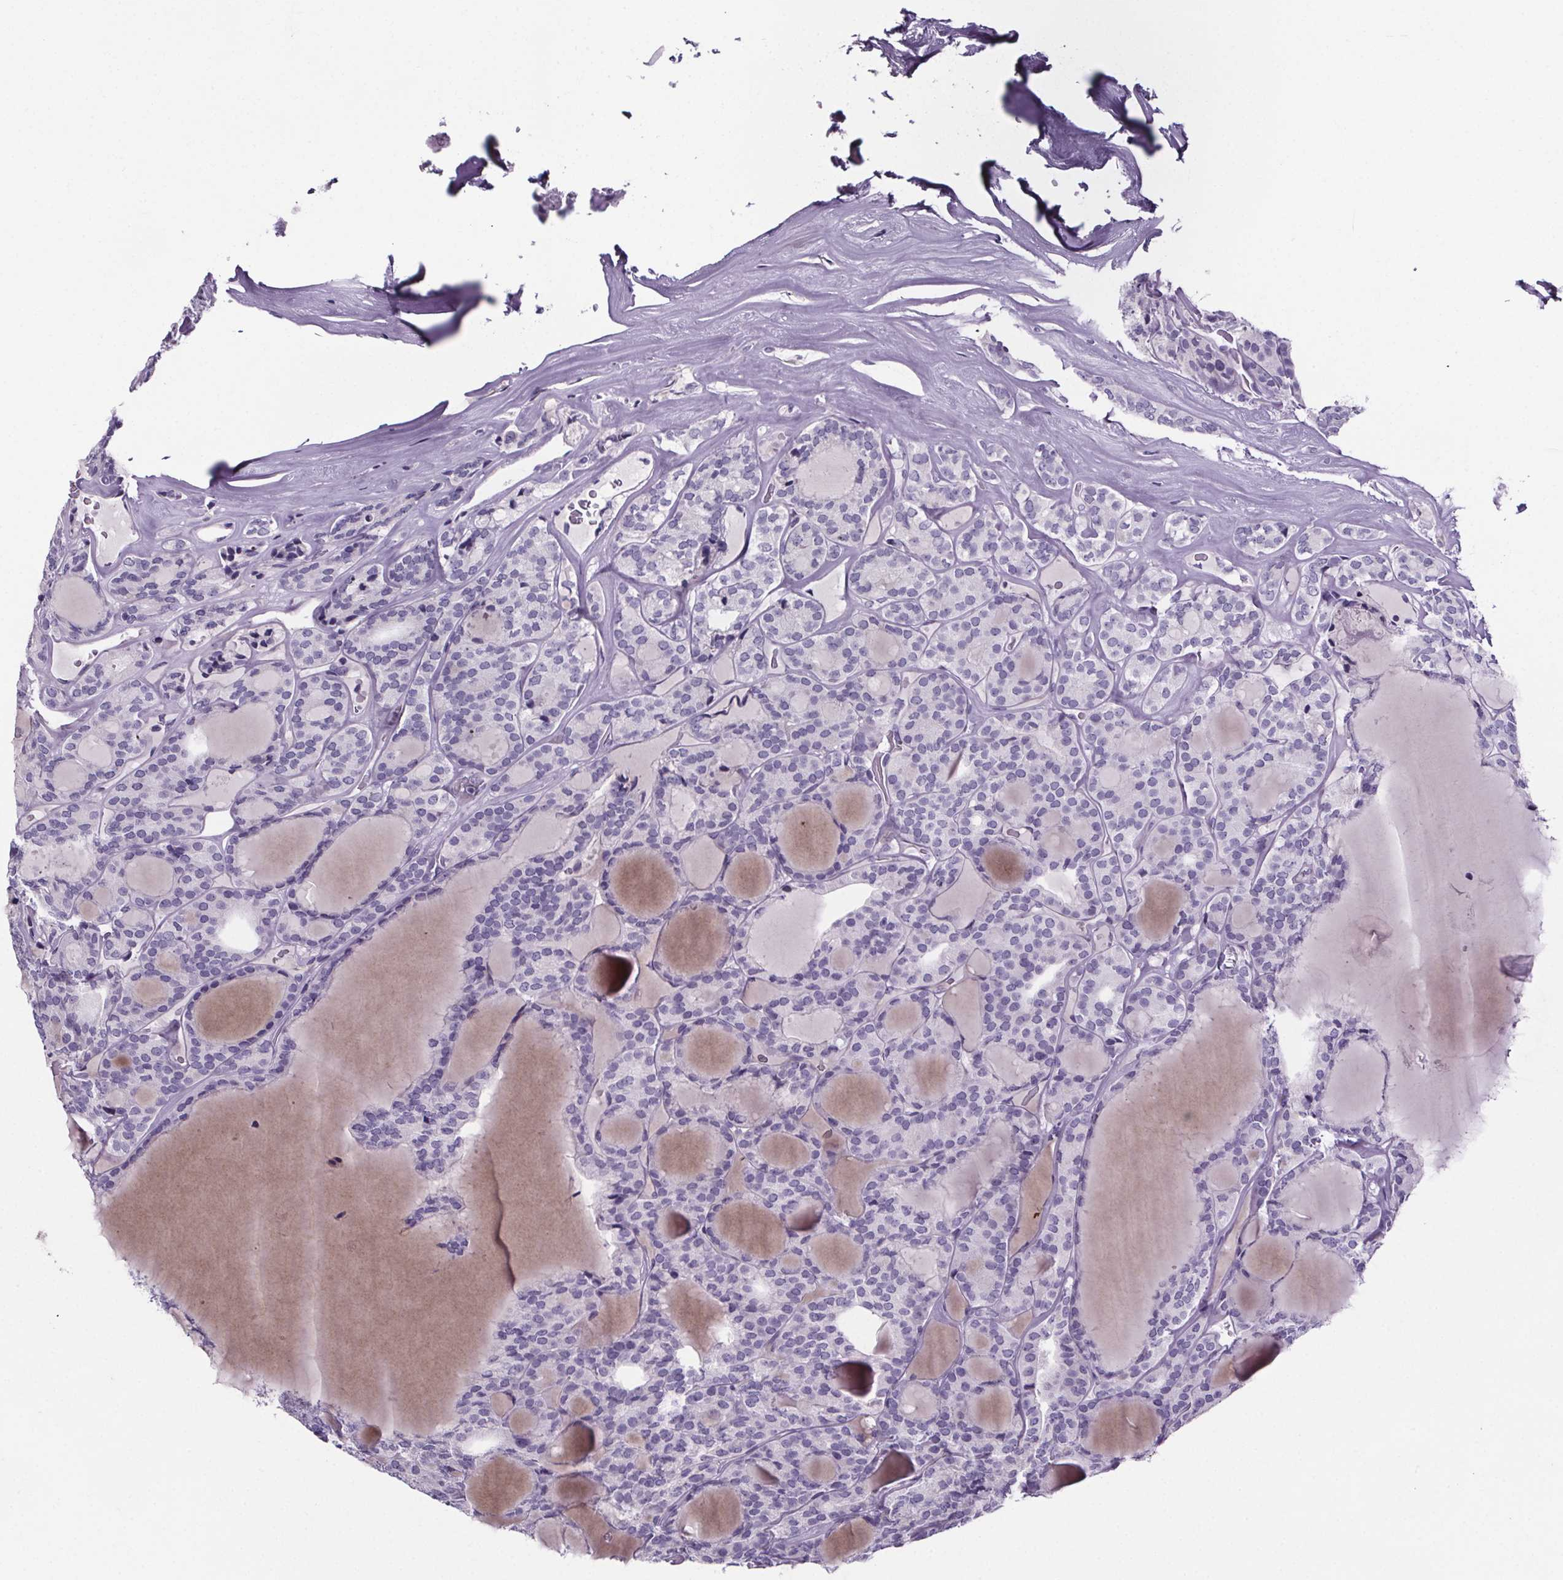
{"staining": {"intensity": "negative", "quantity": "none", "location": "none"}, "tissue": "thyroid cancer", "cell_type": "Tumor cells", "image_type": "cancer", "snomed": [{"axis": "morphology", "description": "Follicular adenoma carcinoma, NOS"}, {"axis": "topography", "description": "Thyroid gland"}], "caption": "Thyroid follicular adenoma carcinoma was stained to show a protein in brown. There is no significant staining in tumor cells. (DAB (3,3'-diaminobenzidine) immunohistochemistry, high magnification).", "gene": "CUBN", "patient": {"sex": "male", "age": 74}}